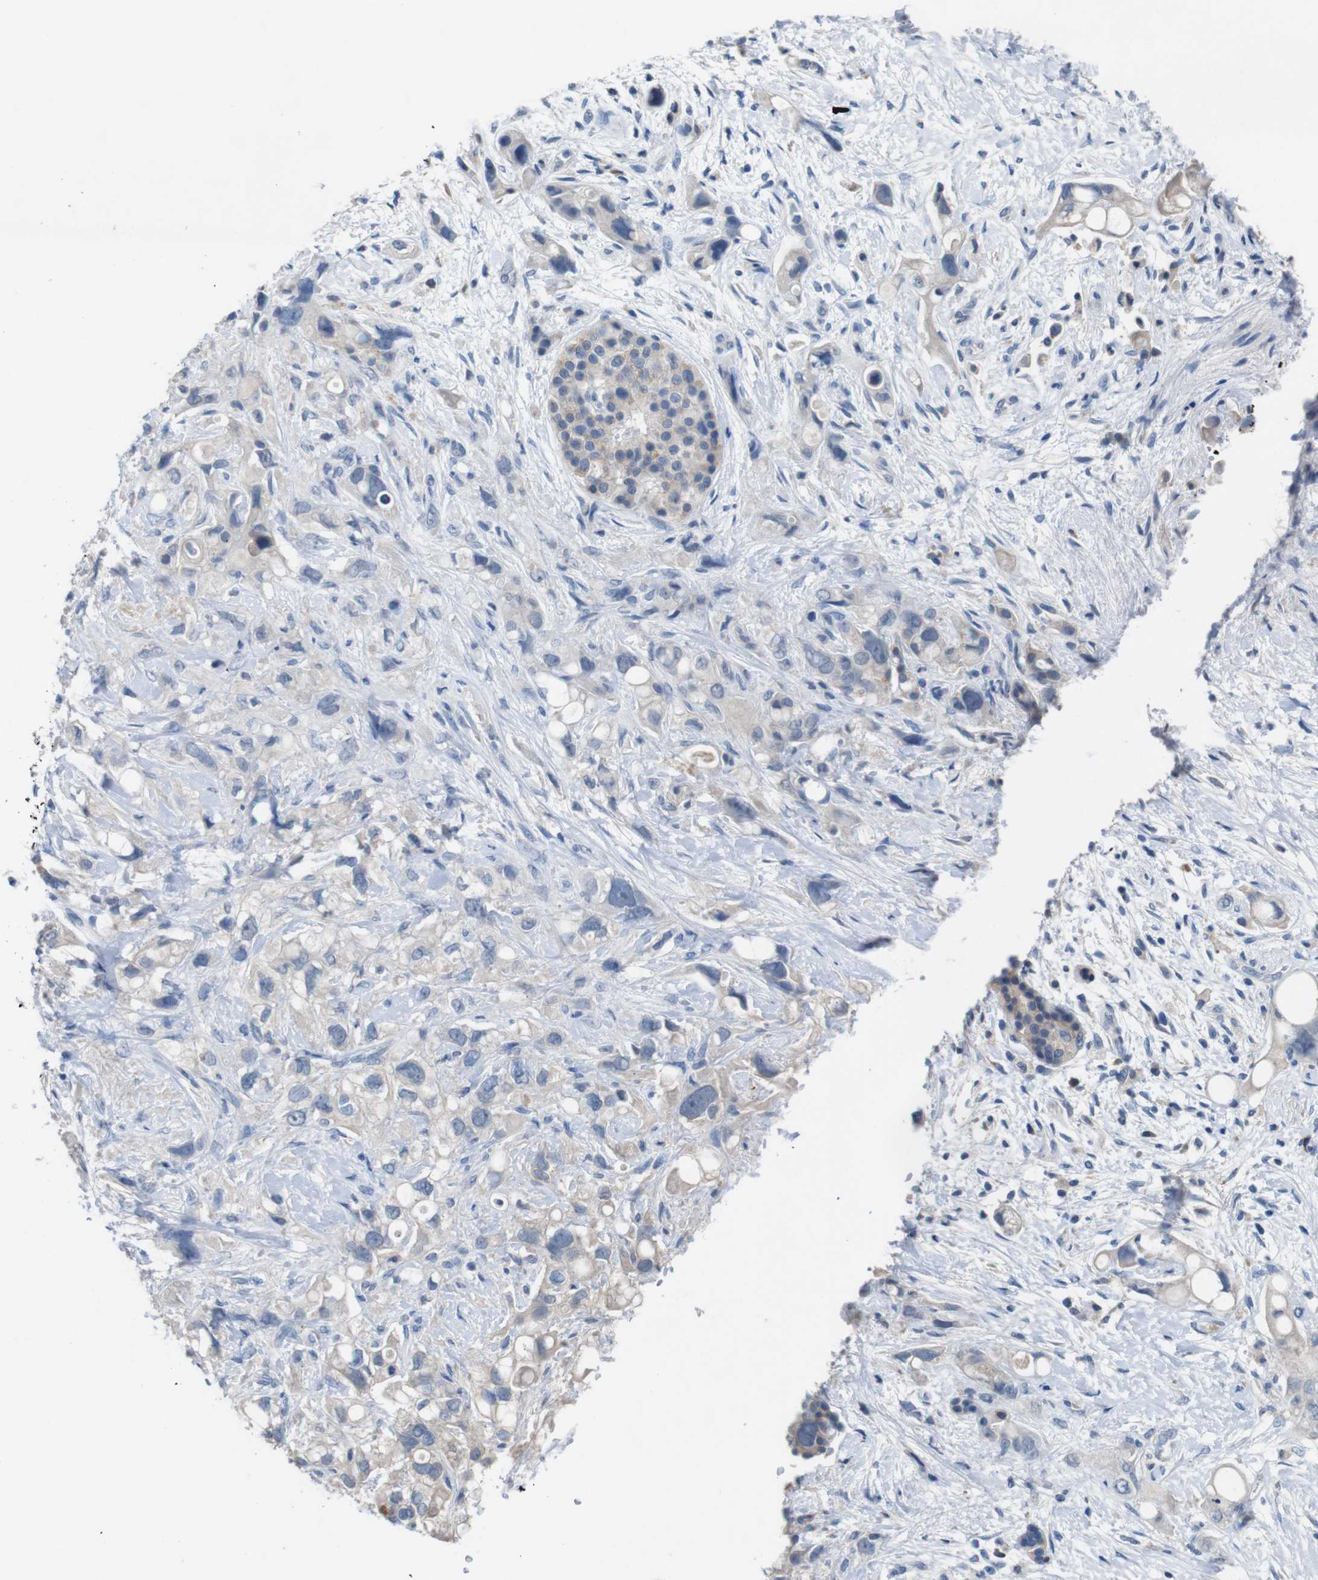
{"staining": {"intensity": "negative", "quantity": "none", "location": "none"}, "tissue": "pancreatic cancer", "cell_type": "Tumor cells", "image_type": "cancer", "snomed": [{"axis": "morphology", "description": "Adenocarcinoma, NOS"}, {"axis": "topography", "description": "Pancreas"}], "caption": "The micrograph exhibits no staining of tumor cells in adenocarcinoma (pancreatic).", "gene": "SLC2A8", "patient": {"sex": "female", "age": 56}}